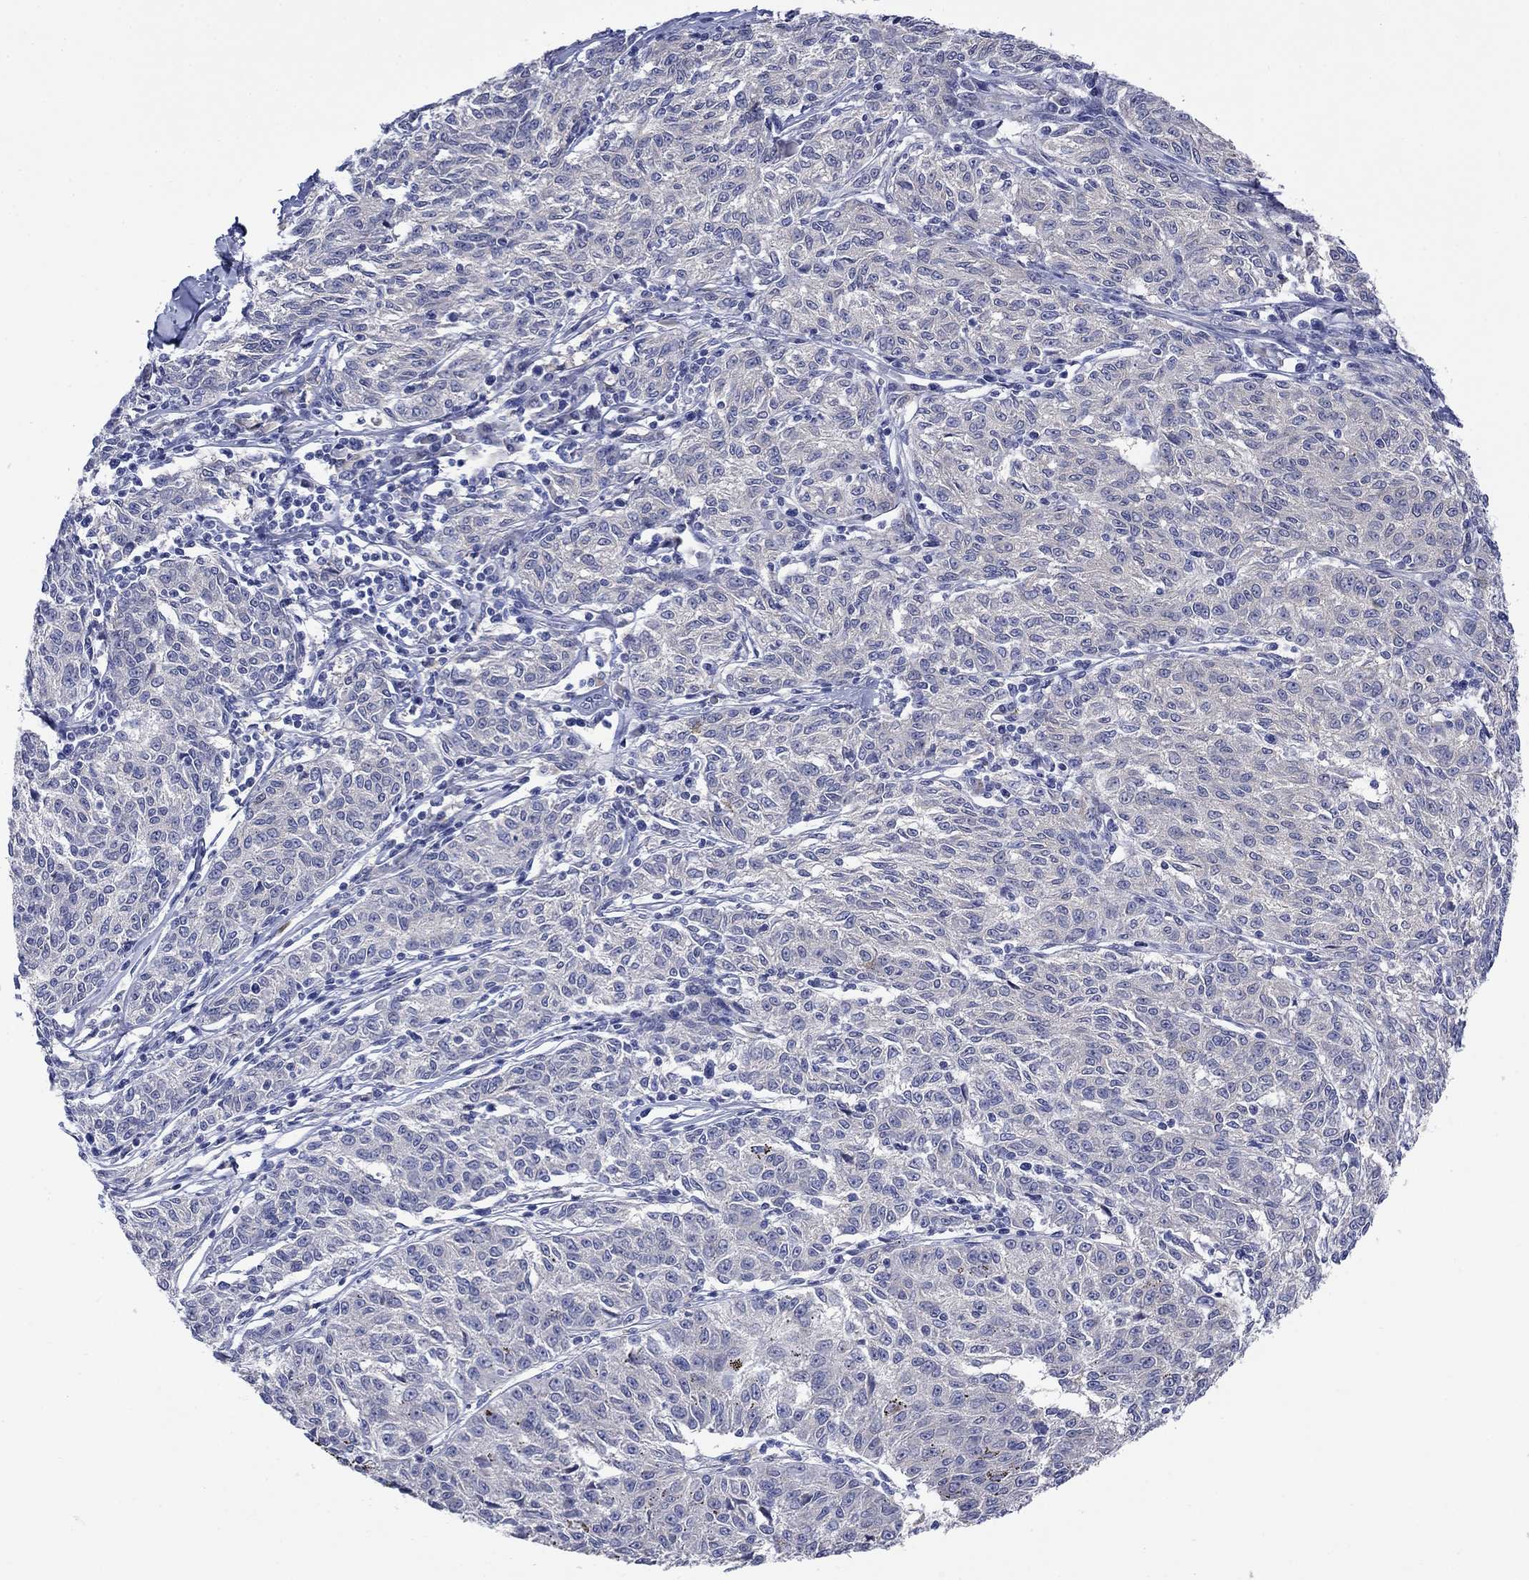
{"staining": {"intensity": "negative", "quantity": "none", "location": "none"}, "tissue": "melanoma", "cell_type": "Tumor cells", "image_type": "cancer", "snomed": [{"axis": "morphology", "description": "Malignant melanoma, NOS"}, {"axis": "topography", "description": "Skin"}], "caption": "Image shows no protein positivity in tumor cells of malignant melanoma tissue.", "gene": "PTPRZ1", "patient": {"sex": "female", "age": 72}}